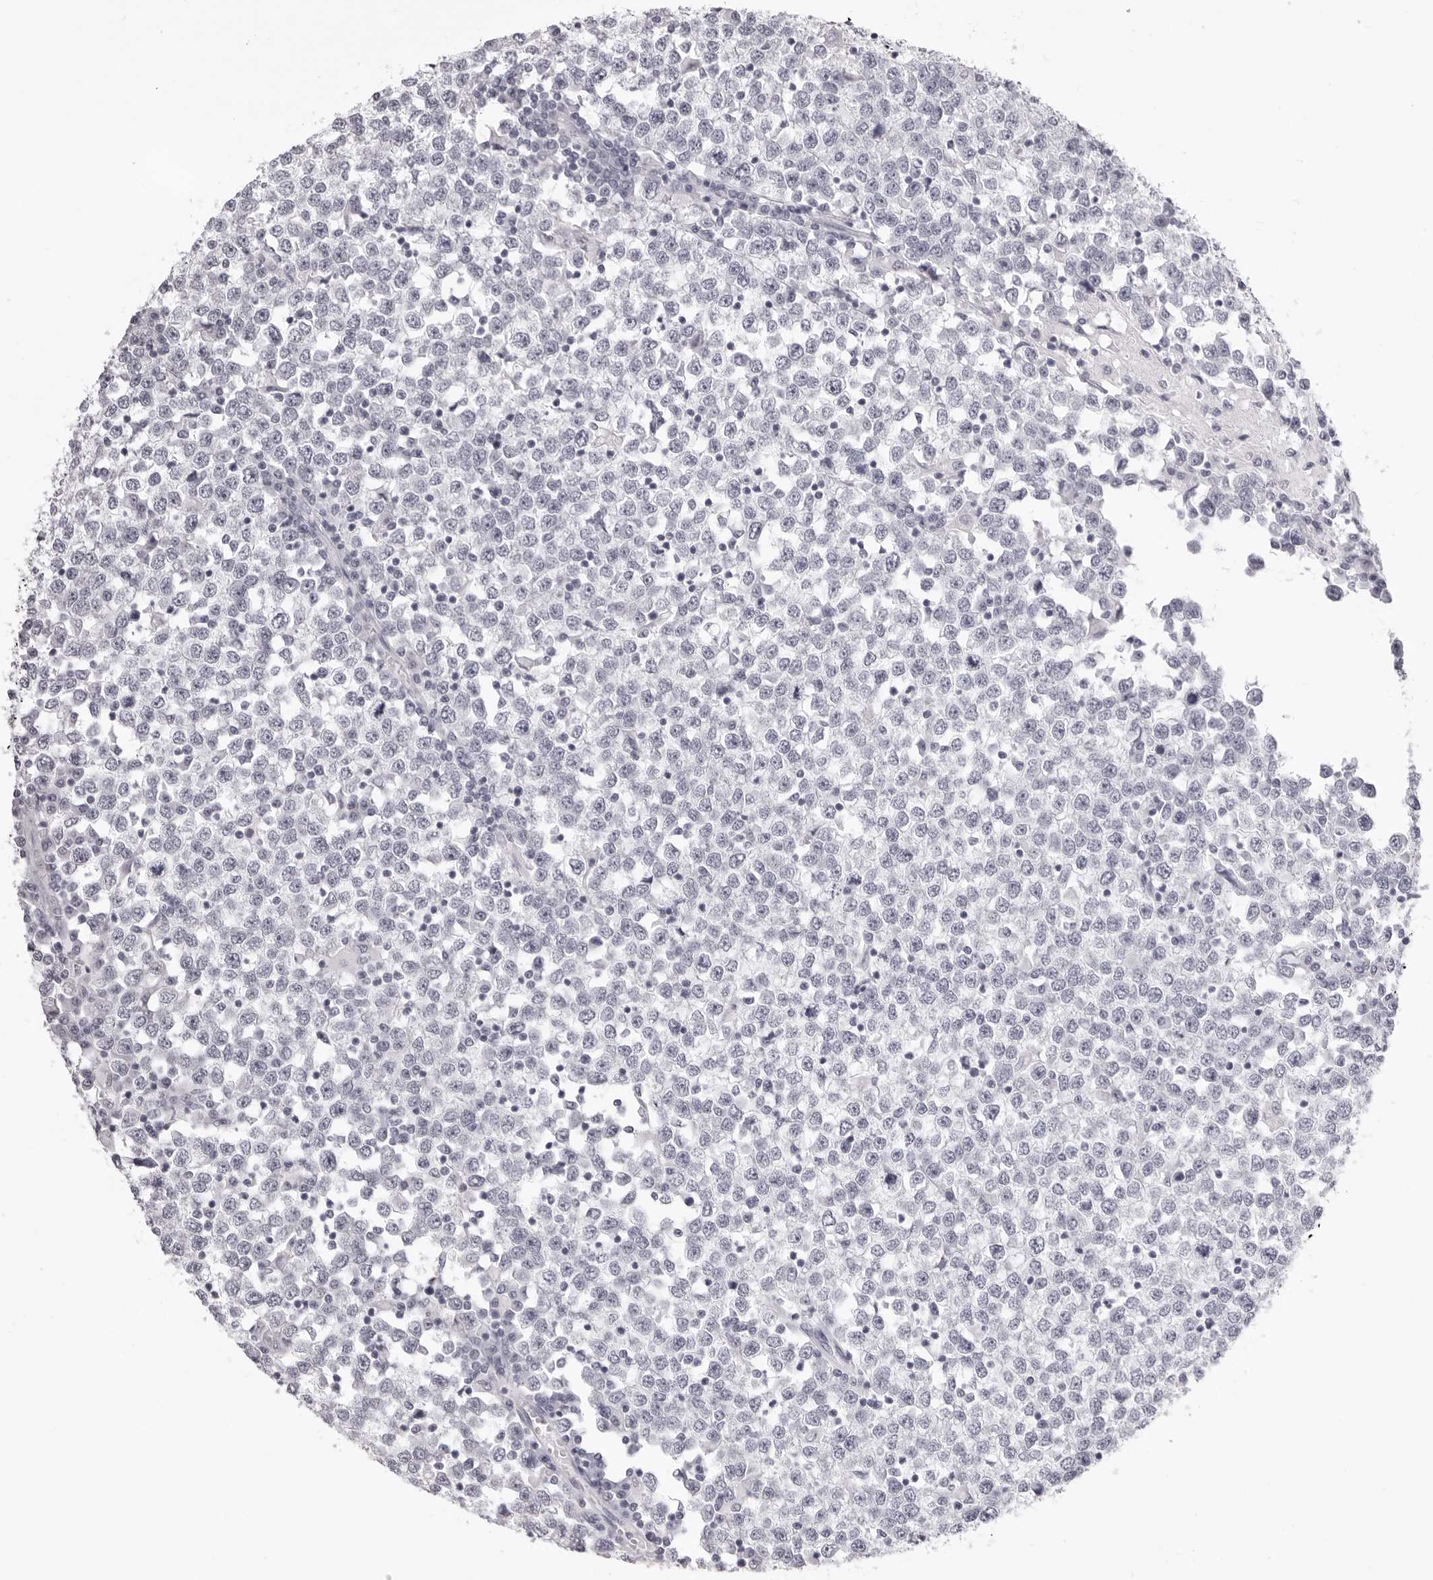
{"staining": {"intensity": "negative", "quantity": "none", "location": "none"}, "tissue": "testis cancer", "cell_type": "Tumor cells", "image_type": "cancer", "snomed": [{"axis": "morphology", "description": "Seminoma, NOS"}, {"axis": "topography", "description": "Testis"}], "caption": "The photomicrograph reveals no significant expression in tumor cells of testis cancer. Nuclei are stained in blue.", "gene": "CST1", "patient": {"sex": "male", "age": 65}}